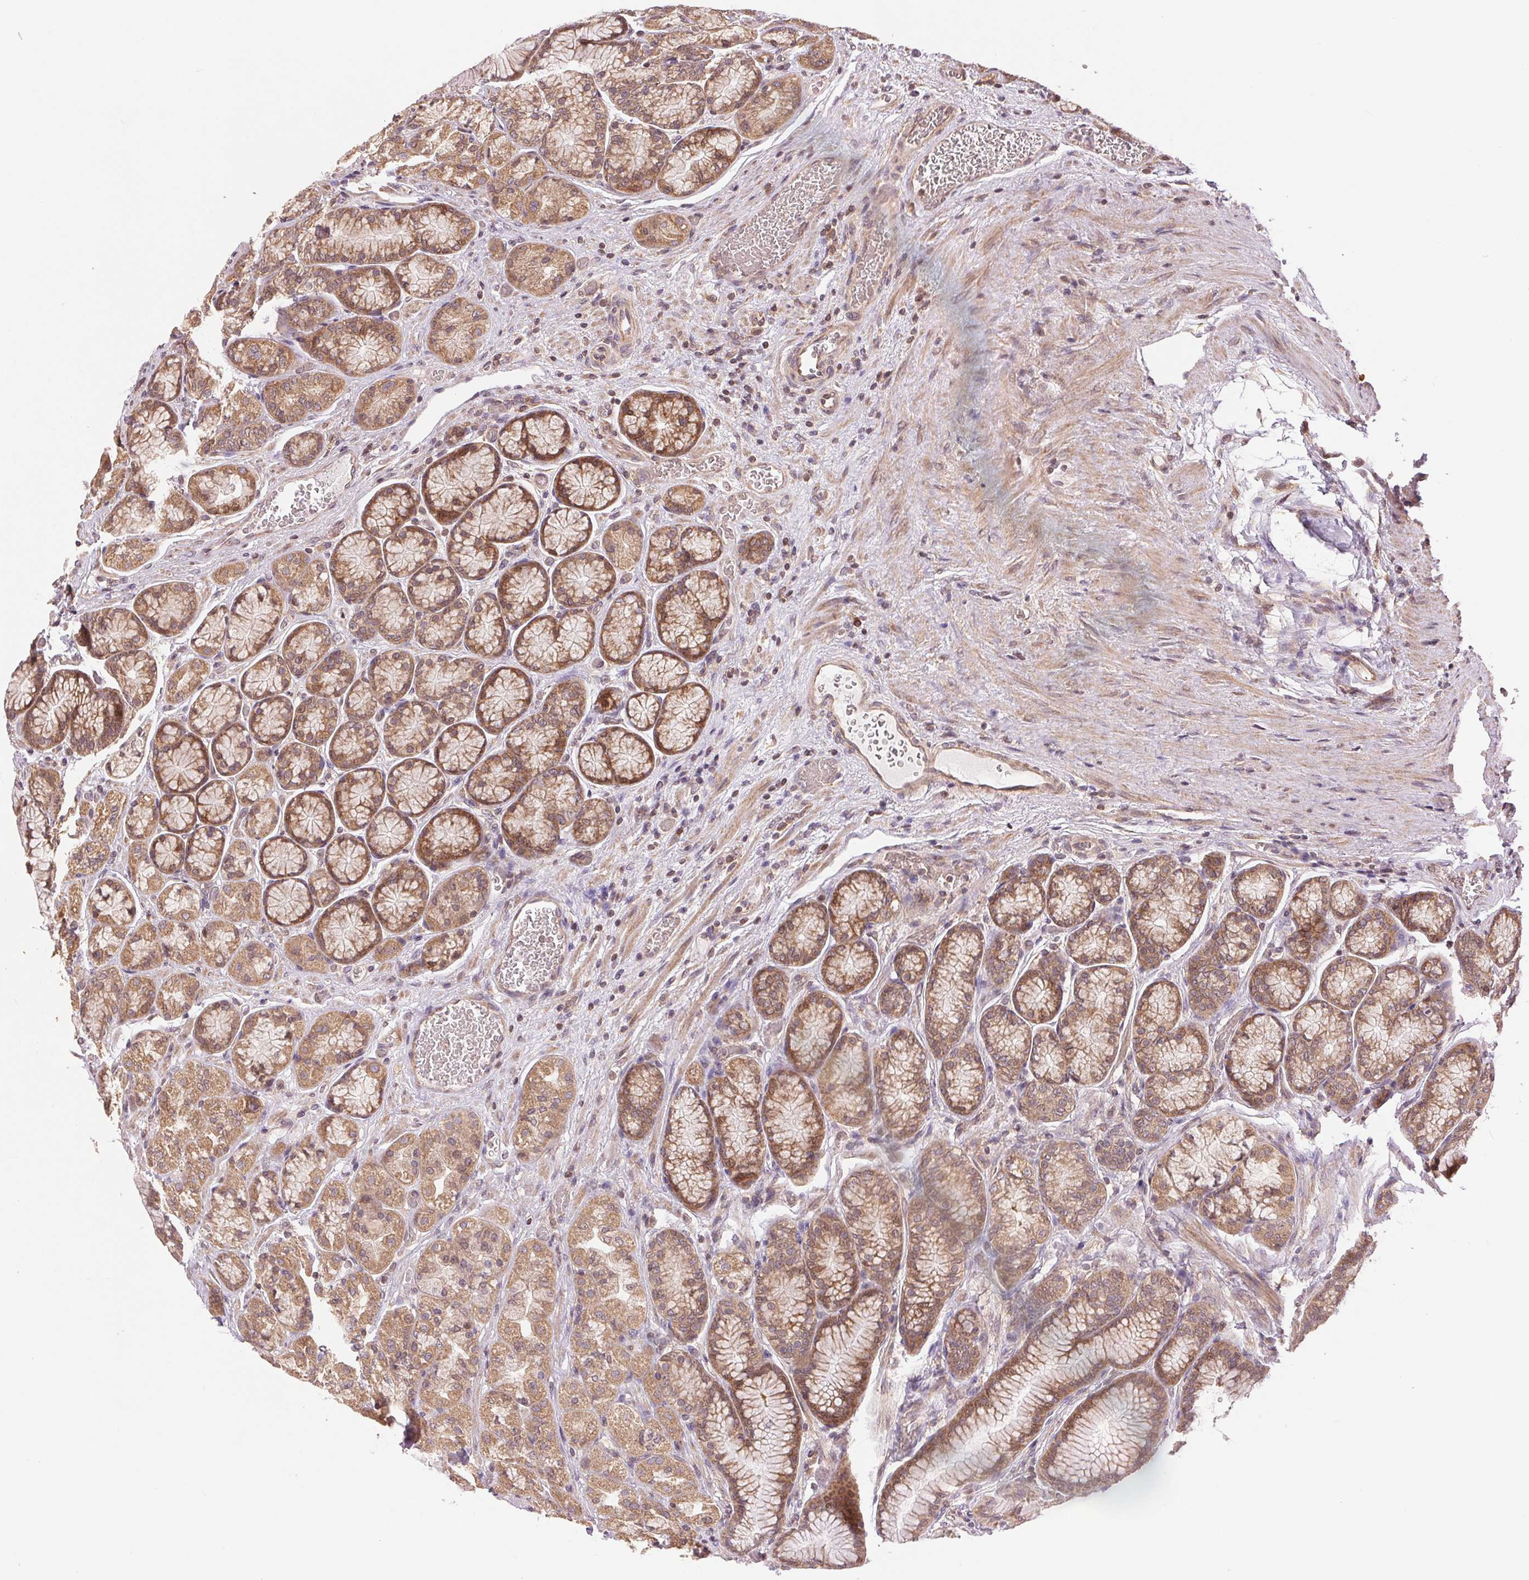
{"staining": {"intensity": "moderate", "quantity": ">75%", "location": "cytoplasmic/membranous,nuclear"}, "tissue": "stomach", "cell_type": "Glandular cells", "image_type": "normal", "snomed": [{"axis": "morphology", "description": "Normal tissue, NOS"}, {"axis": "morphology", "description": "Adenocarcinoma, NOS"}, {"axis": "morphology", "description": "Adenocarcinoma, High grade"}, {"axis": "topography", "description": "Stomach, upper"}, {"axis": "topography", "description": "Stomach"}], "caption": "DAB (3,3'-diaminobenzidine) immunohistochemical staining of benign stomach shows moderate cytoplasmic/membranous,nuclear protein positivity in about >75% of glandular cells. The staining was performed using DAB to visualize the protein expression in brown, while the nuclei were stained in blue with hematoxylin (Magnification: 20x).", "gene": "BTF3L4", "patient": {"sex": "female", "age": 65}}